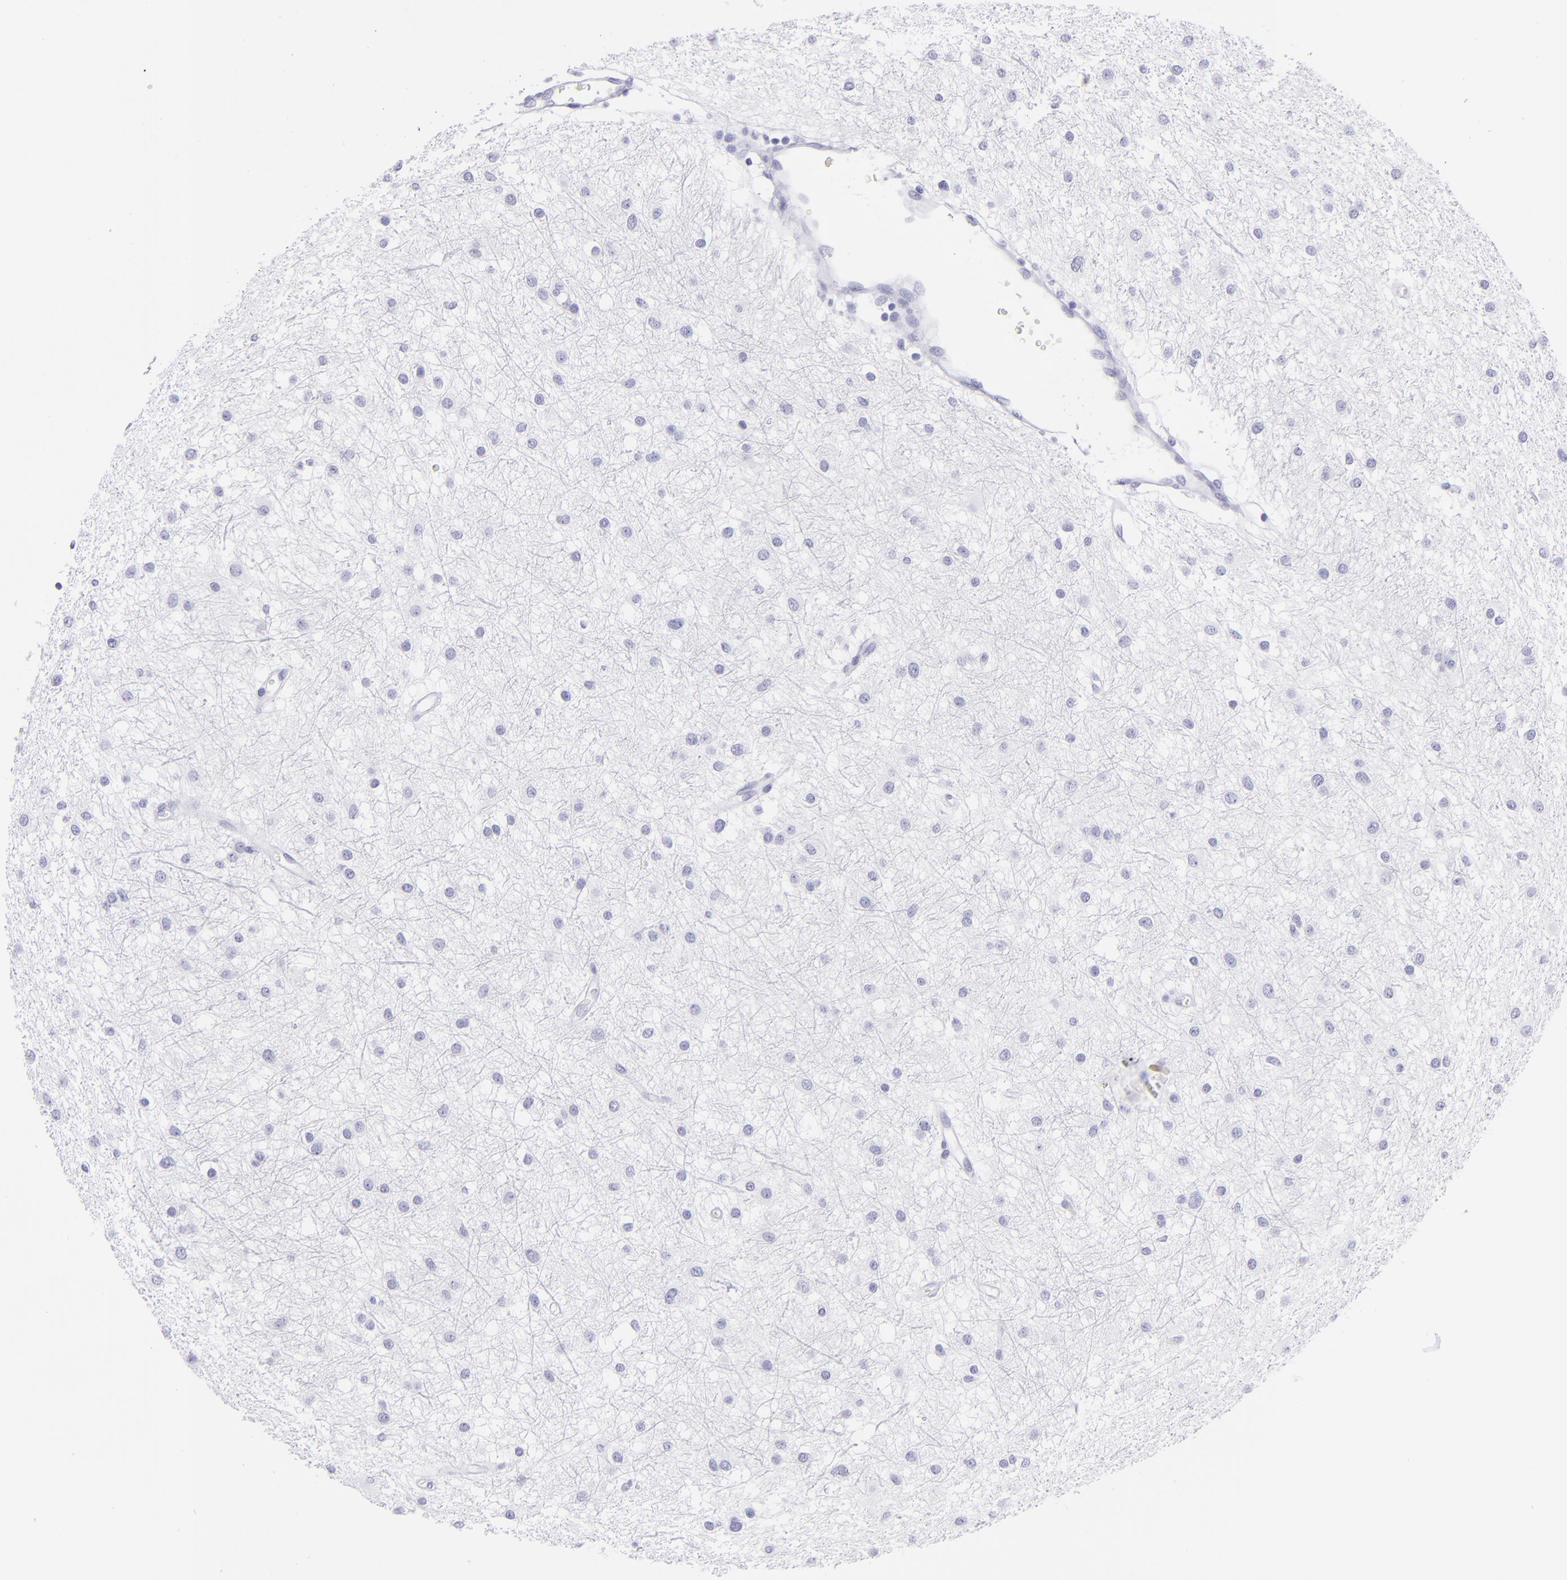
{"staining": {"intensity": "negative", "quantity": "none", "location": "none"}, "tissue": "glioma", "cell_type": "Tumor cells", "image_type": "cancer", "snomed": [{"axis": "morphology", "description": "Glioma, malignant, Low grade"}, {"axis": "topography", "description": "Brain"}], "caption": "Protein analysis of glioma displays no significant expression in tumor cells. (DAB immunohistochemistry with hematoxylin counter stain).", "gene": "PRPH", "patient": {"sex": "female", "age": 36}}